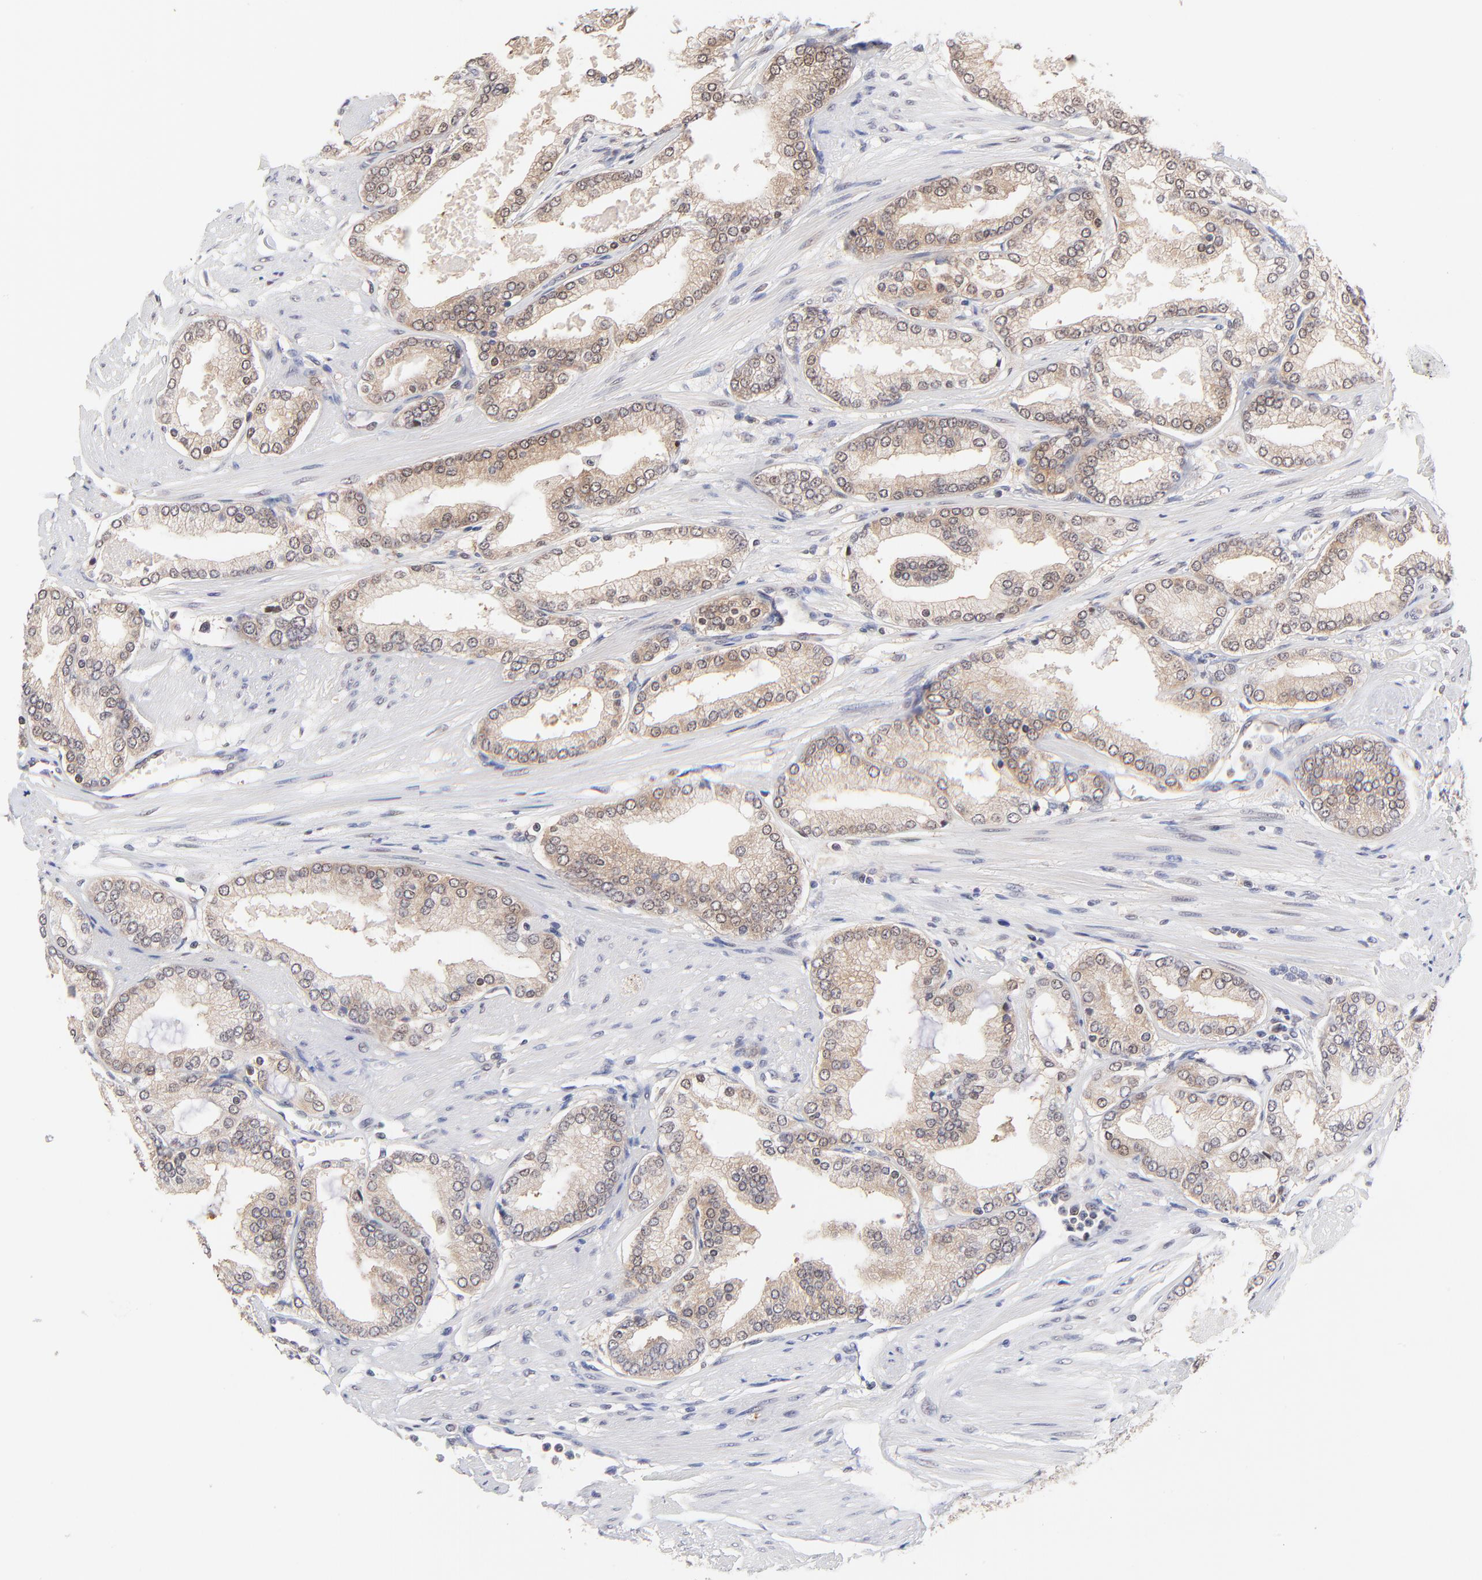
{"staining": {"intensity": "weak", "quantity": ">75%", "location": "cytoplasmic/membranous"}, "tissue": "prostate cancer", "cell_type": "Tumor cells", "image_type": "cancer", "snomed": [{"axis": "morphology", "description": "Adenocarcinoma, High grade"}, {"axis": "topography", "description": "Prostate"}], "caption": "Immunohistochemical staining of human prostate cancer reveals low levels of weak cytoplasmic/membranous staining in approximately >75% of tumor cells.", "gene": "PSMC4", "patient": {"sex": "male", "age": 61}}